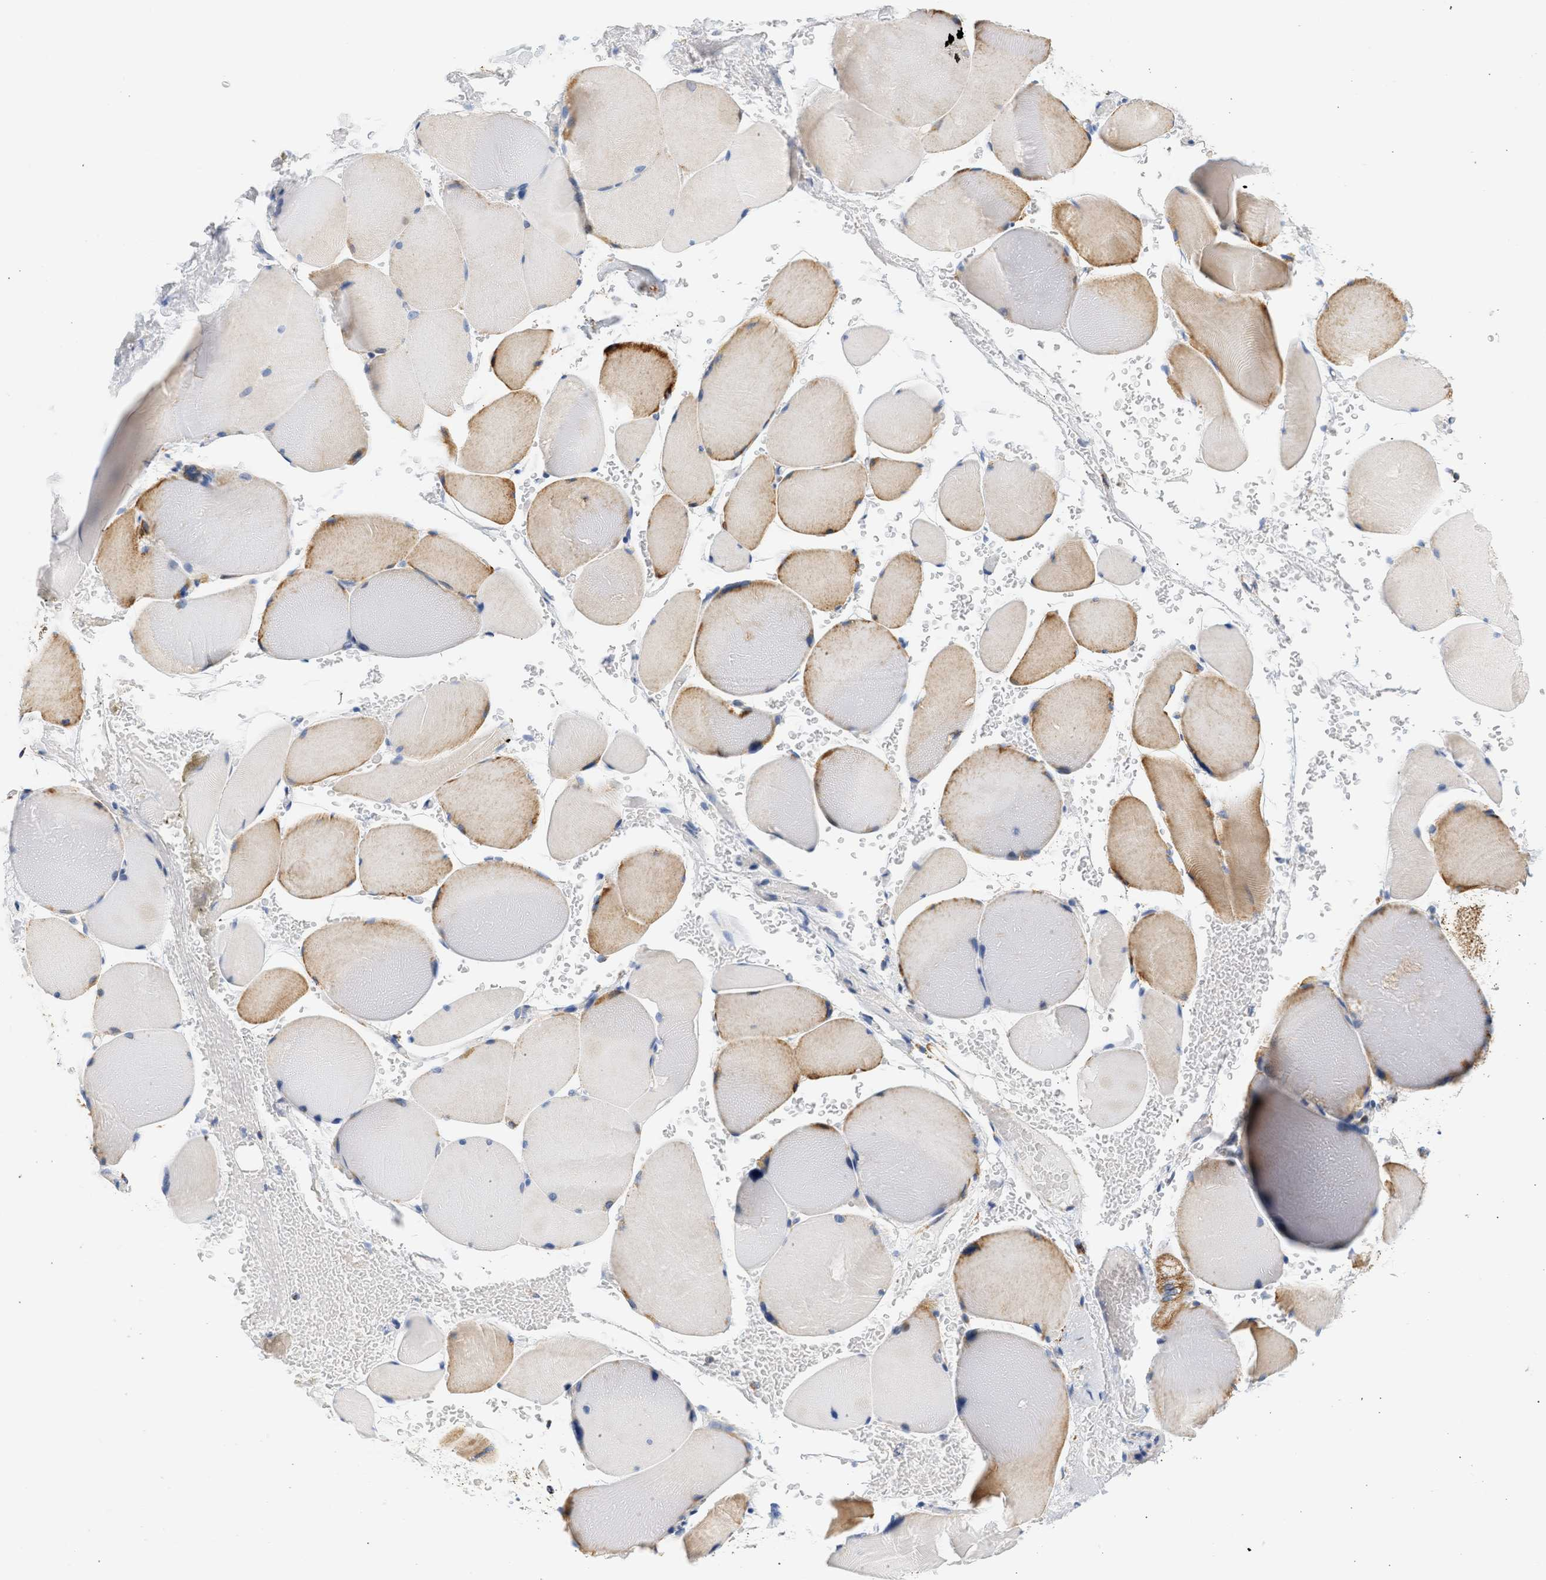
{"staining": {"intensity": "moderate", "quantity": "<25%", "location": "cytoplasmic/membranous"}, "tissue": "skeletal muscle", "cell_type": "Myocytes", "image_type": "normal", "snomed": [{"axis": "morphology", "description": "Normal tissue, NOS"}, {"axis": "topography", "description": "Skin"}, {"axis": "topography", "description": "Skeletal muscle"}], "caption": "Moderate cytoplasmic/membranous positivity for a protein is identified in approximately <25% of myocytes of unremarkable skeletal muscle using immunohistochemistry (IHC).", "gene": "GRPEL2", "patient": {"sex": "male", "age": 83}}